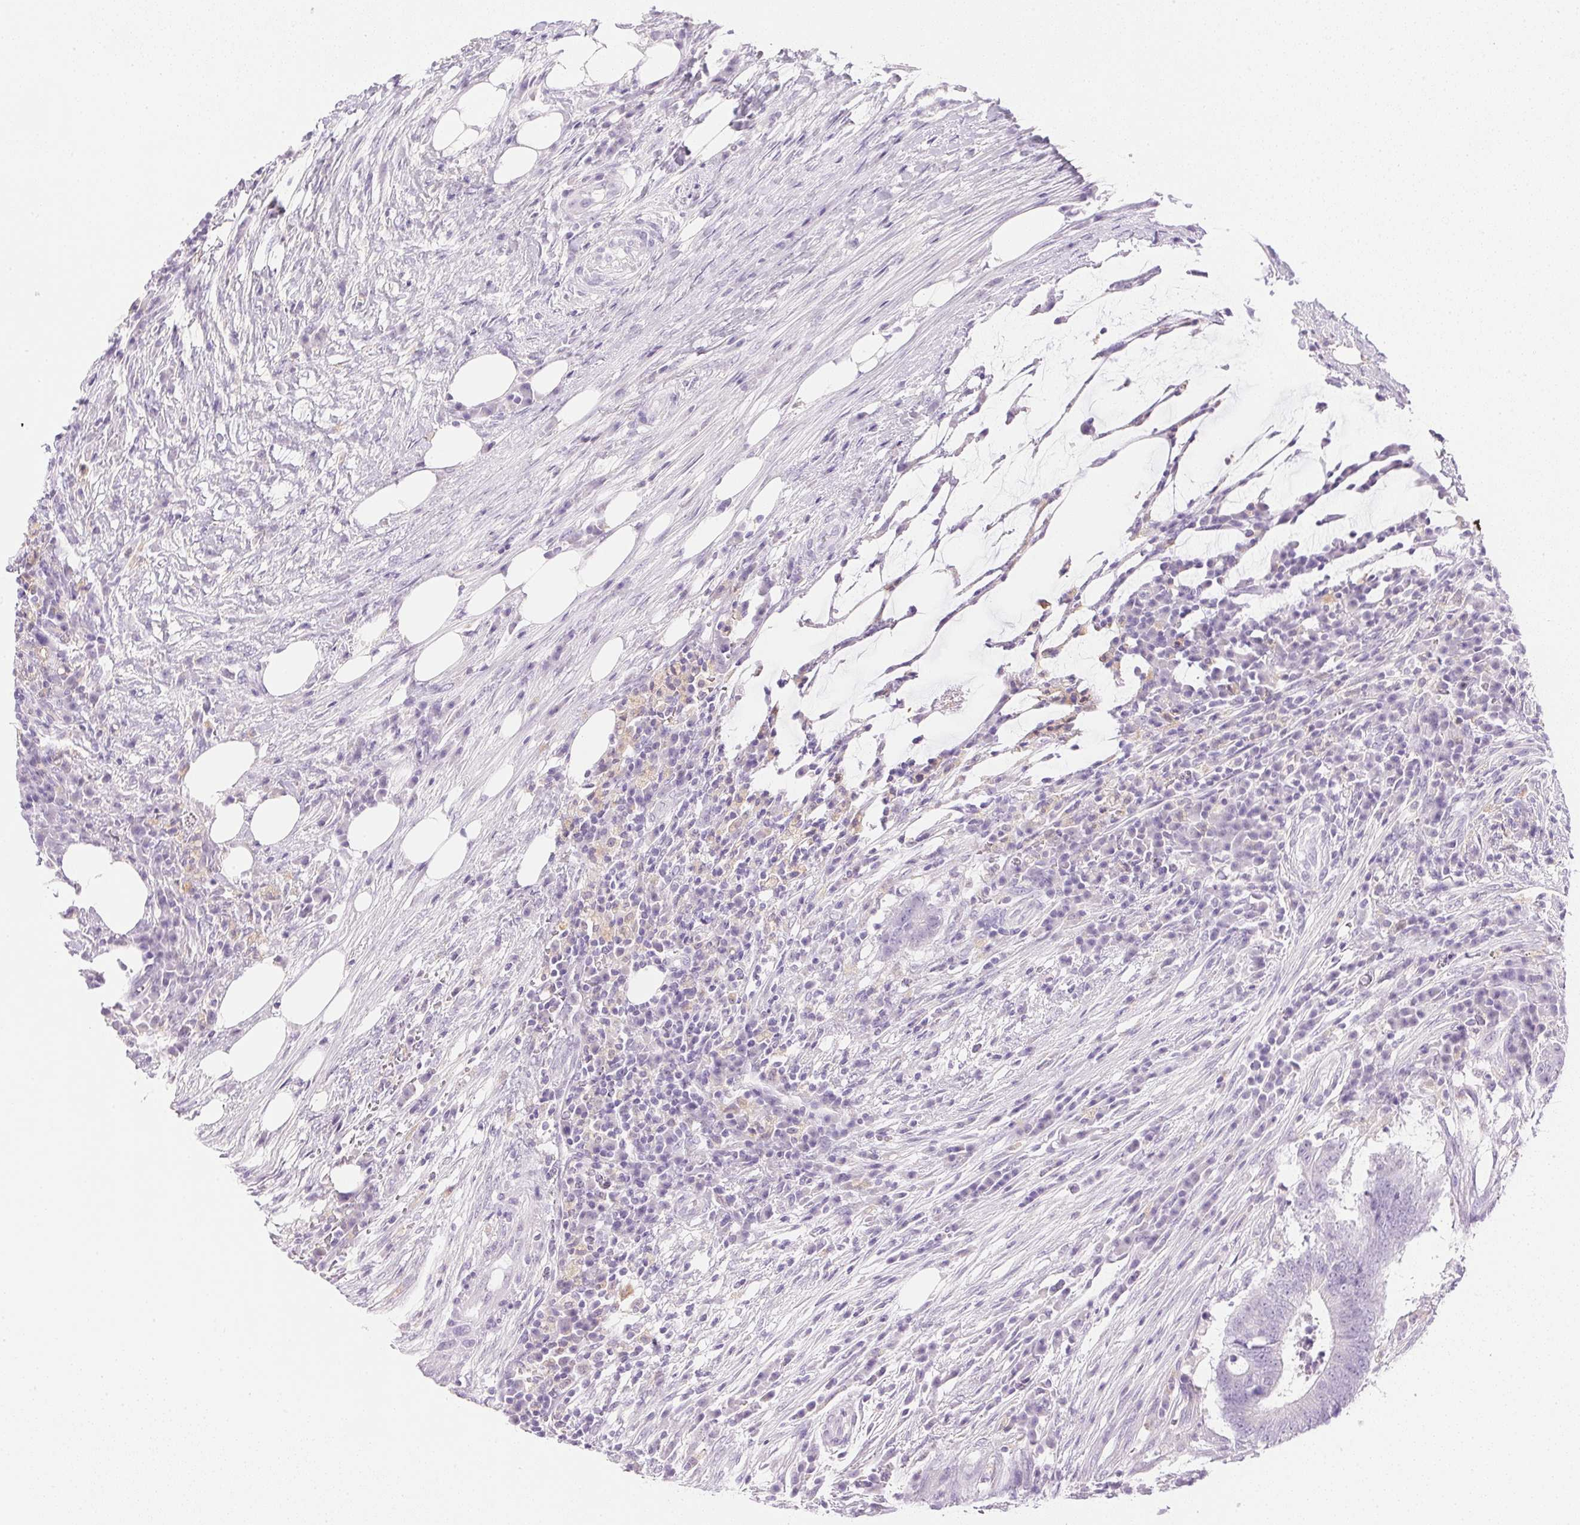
{"staining": {"intensity": "negative", "quantity": "none", "location": "none"}, "tissue": "colorectal cancer", "cell_type": "Tumor cells", "image_type": "cancer", "snomed": [{"axis": "morphology", "description": "Adenocarcinoma, NOS"}, {"axis": "topography", "description": "Colon"}], "caption": "Tumor cells show no significant expression in colorectal cancer (adenocarcinoma).", "gene": "ATP6V1G3", "patient": {"sex": "female", "age": 43}}